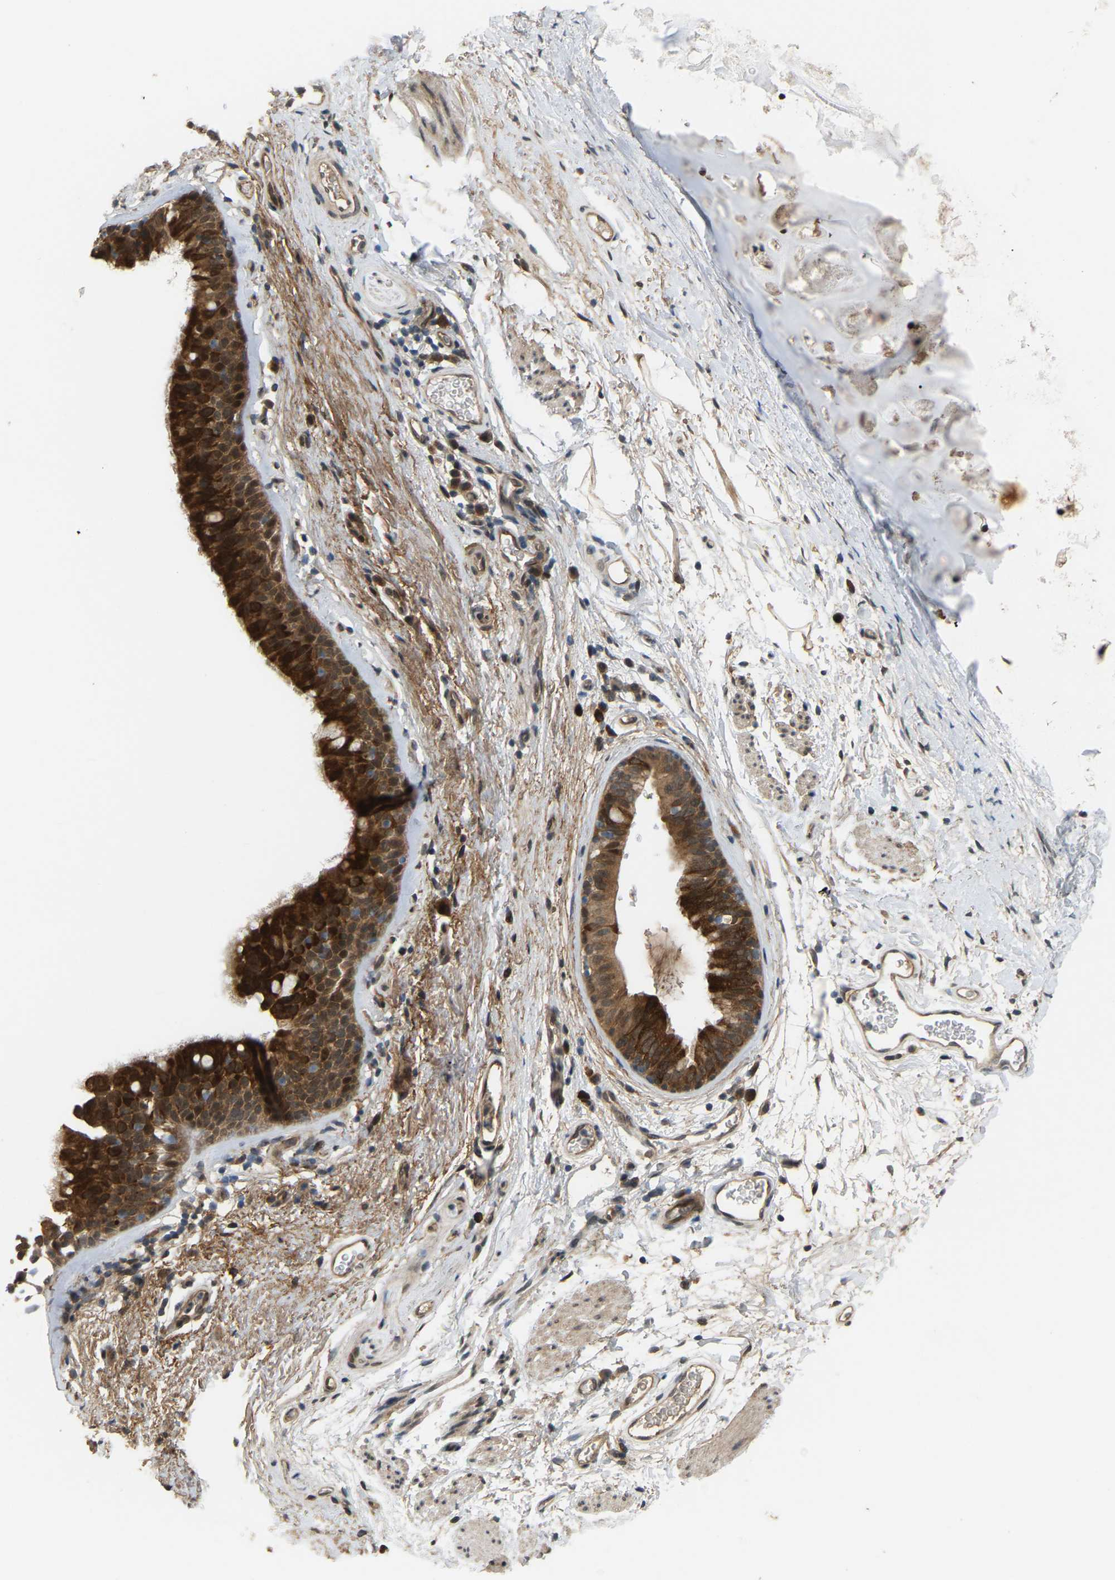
{"staining": {"intensity": "strong", "quantity": ">75%", "location": "cytoplasmic/membranous"}, "tissue": "bronchus", "cell_type": "Respiratory epithelial cells", "image_type": "normal", "snomed": [{"axis": "morphology", "description": "Normal tissue, NOS"}, {"axis": "topography", "description": "Cartilage tissue"}, {"axis": "topography", "description": "Bronchus"}], "caption": "Bronchus stained with DAB (3,3'-diaminobenzidine) IHC shows high levels of strong cytoplasmic/membranous expression in approximately >75% of respiratory epithelial cells.", "gene": "CROT", "patient": {"sex": "female", "age": 53}}